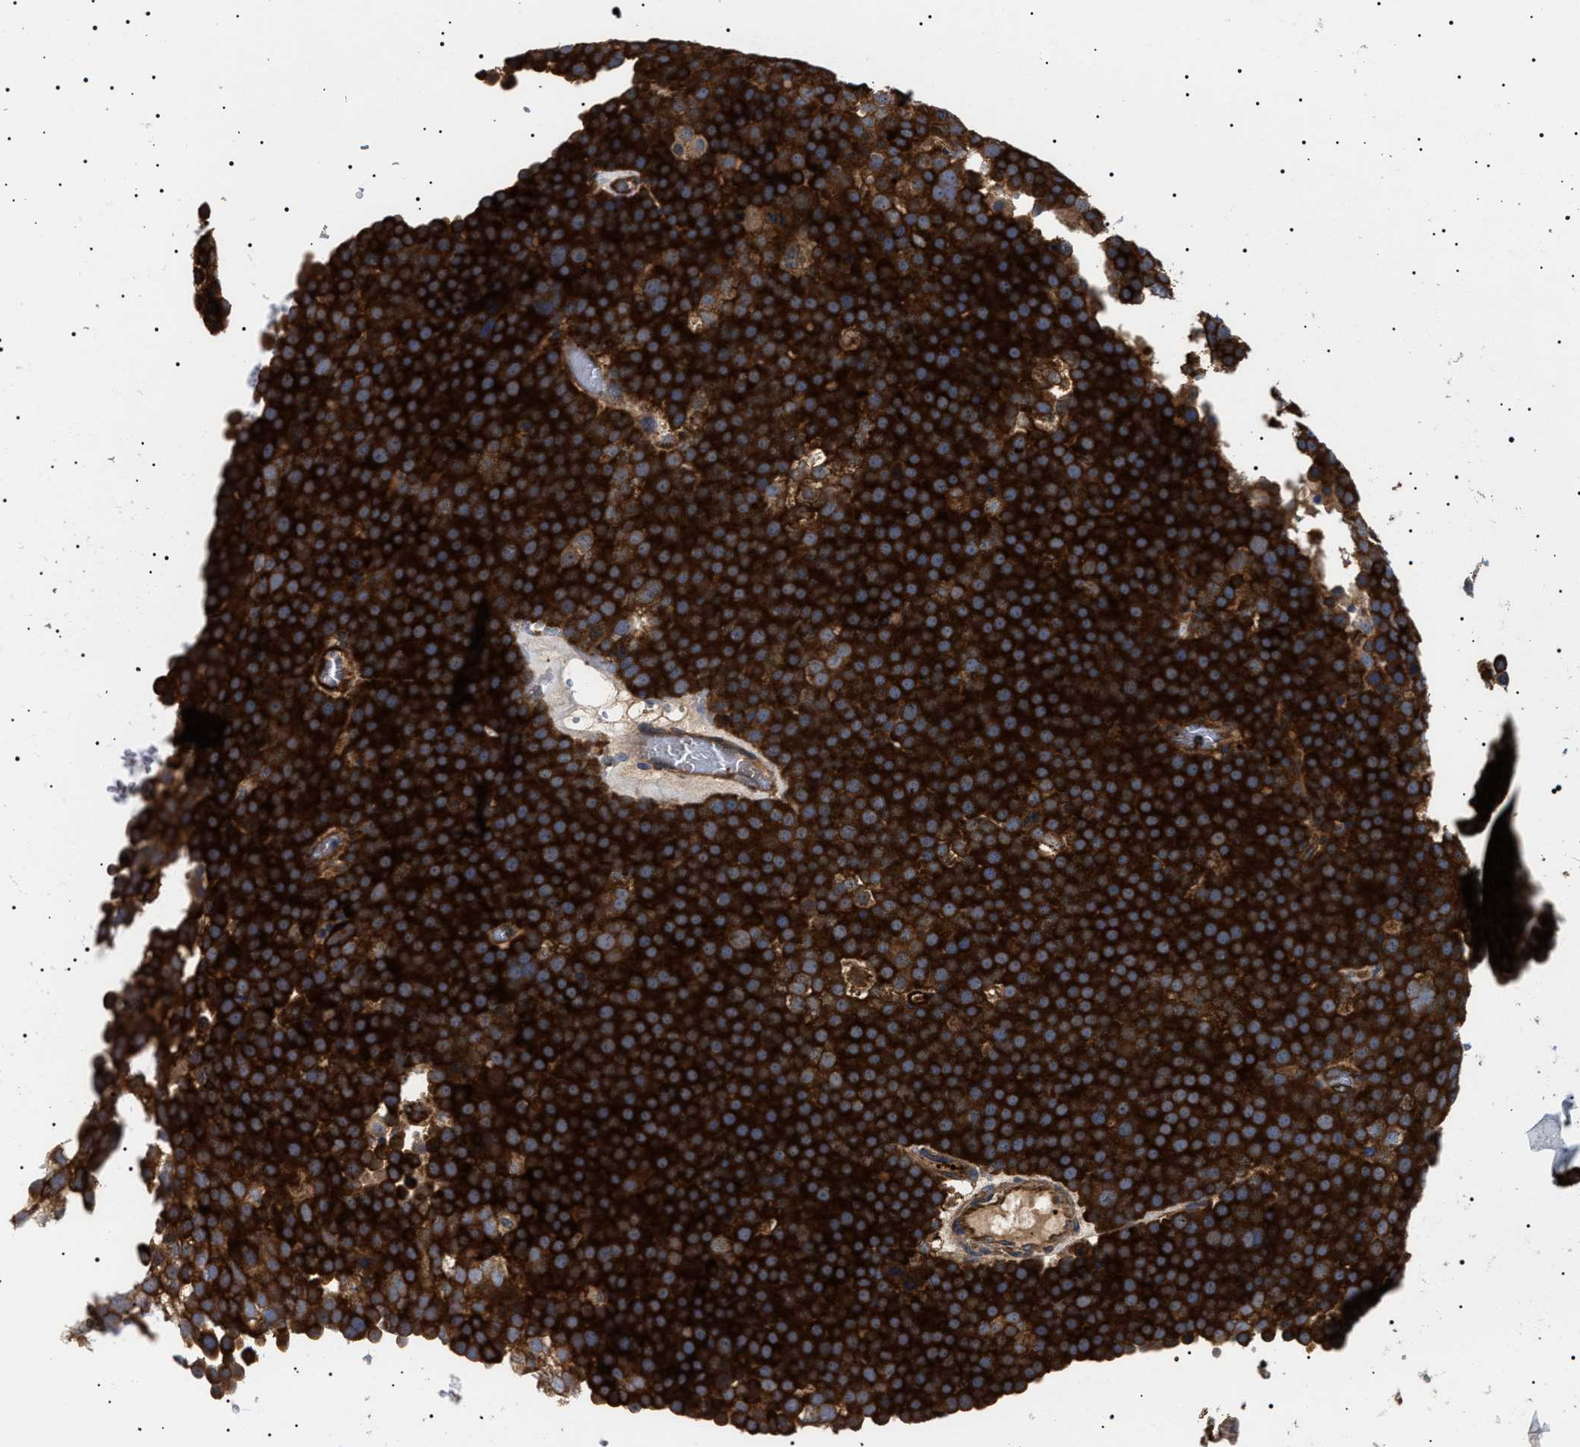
{"staining": {"intensity": "strong", "quantity": ">75%", "location": "cytoplasmic/membranous"}, "tissue": "testis cancer", "cell_type": "Tumor cells", "image_type": "cancer", "snomed": [{"axis": "morphology", "description": "Seminoma, NOS"}, {"axis": "topography", "description": "Testis"}], "caption": "Immunohistochemical staining of human testis seminoma reveals high levels of strong cytoplasmic/membranous positivity in approximately >75% of tumor cells. (IHC, brightfield microscopy, high magnification).", "gene": "TPP2", "patient": {"sex": "male", "age": 71}}